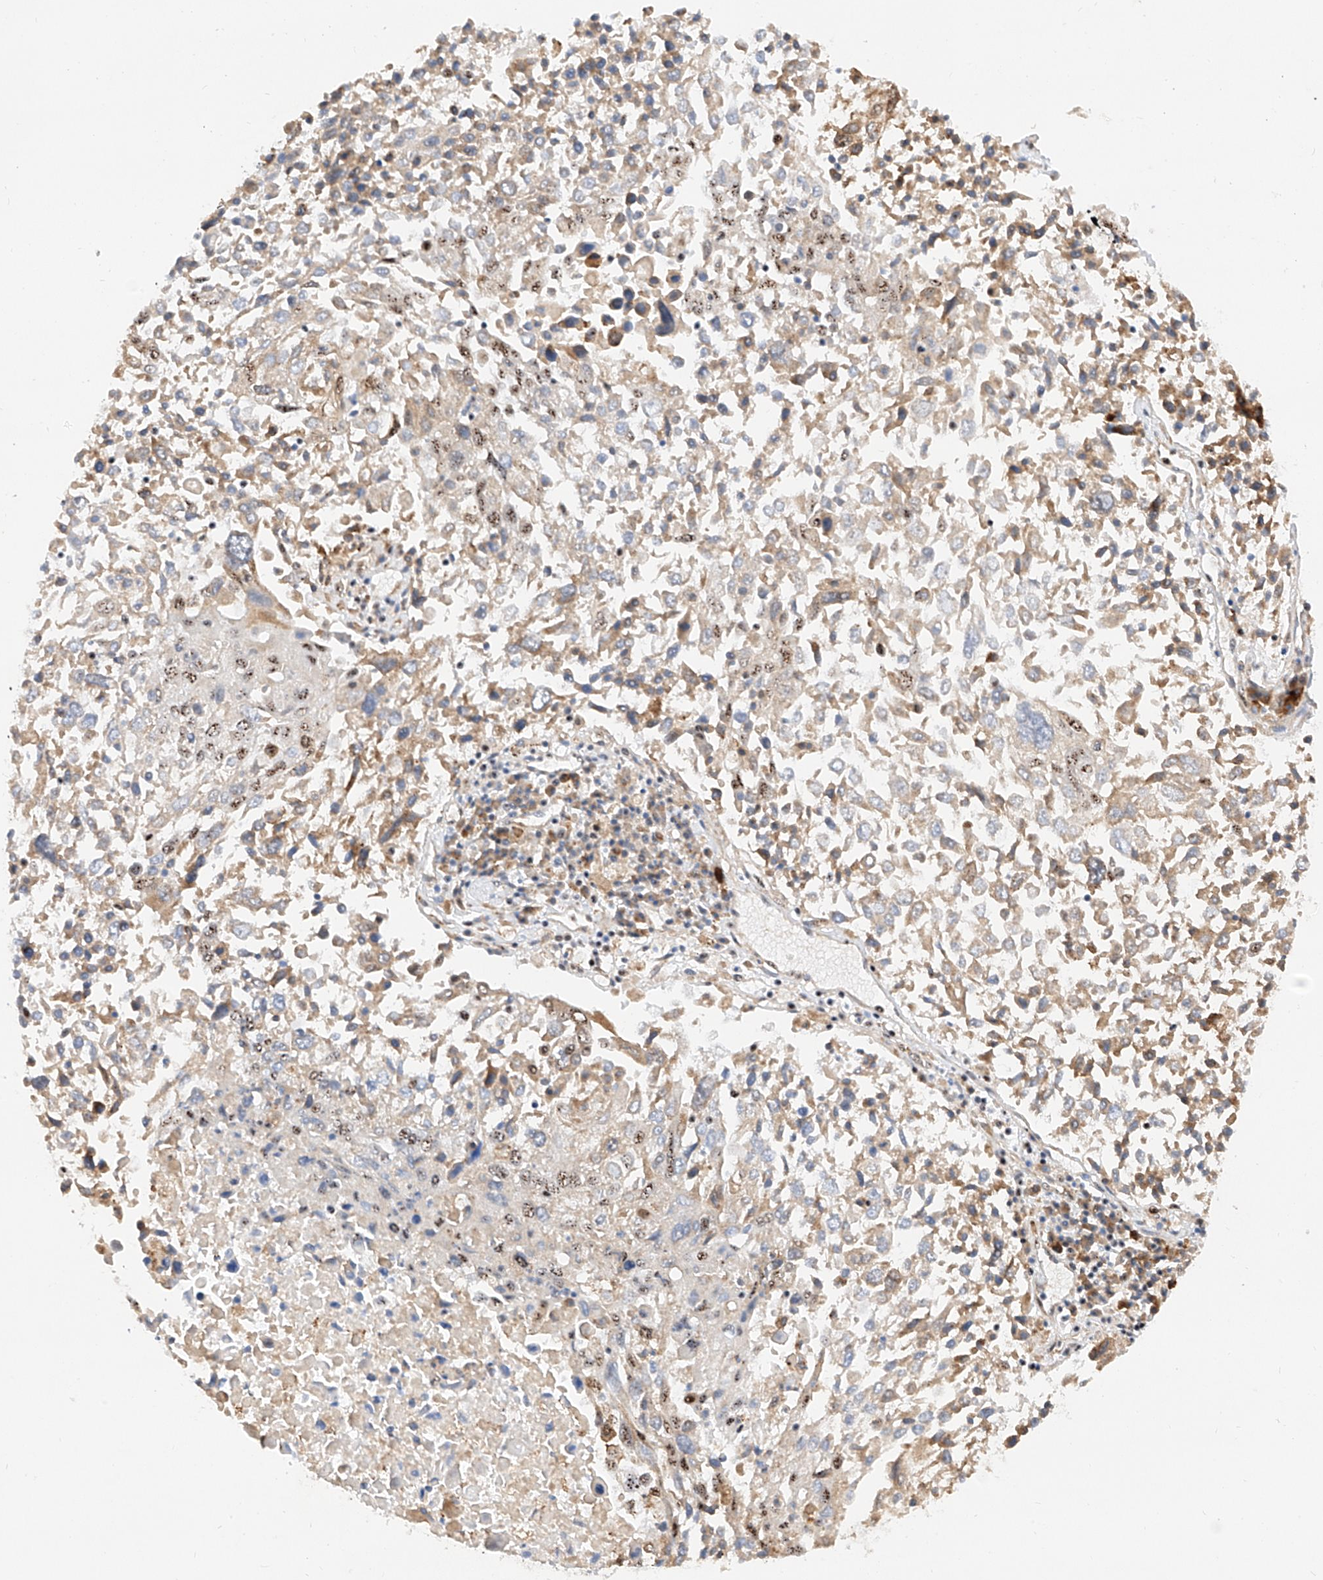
{"staining": {"intensity": "moderate", "quantity": "<25%", "location": "cytoplasmic/membranous,nuclear"}, "tissue": "lung cancer", "cell_type": "Tumor cells", "image_type": "cancer", "snomed": [{"axis": "morphology", "description": "Squamous cell carcinoma, NOS"}, {"axis": "topography", "description": "Lung"}], "caption": "The photomicrograph shows a brown stain indicating the presence of a protein in the cytoplasmic/membranous and nuclear of tumor cells in lung squamous cell carcinoma.", "gene": "ATXN7L2", "patient": {"sex": "male", "age": 65}}